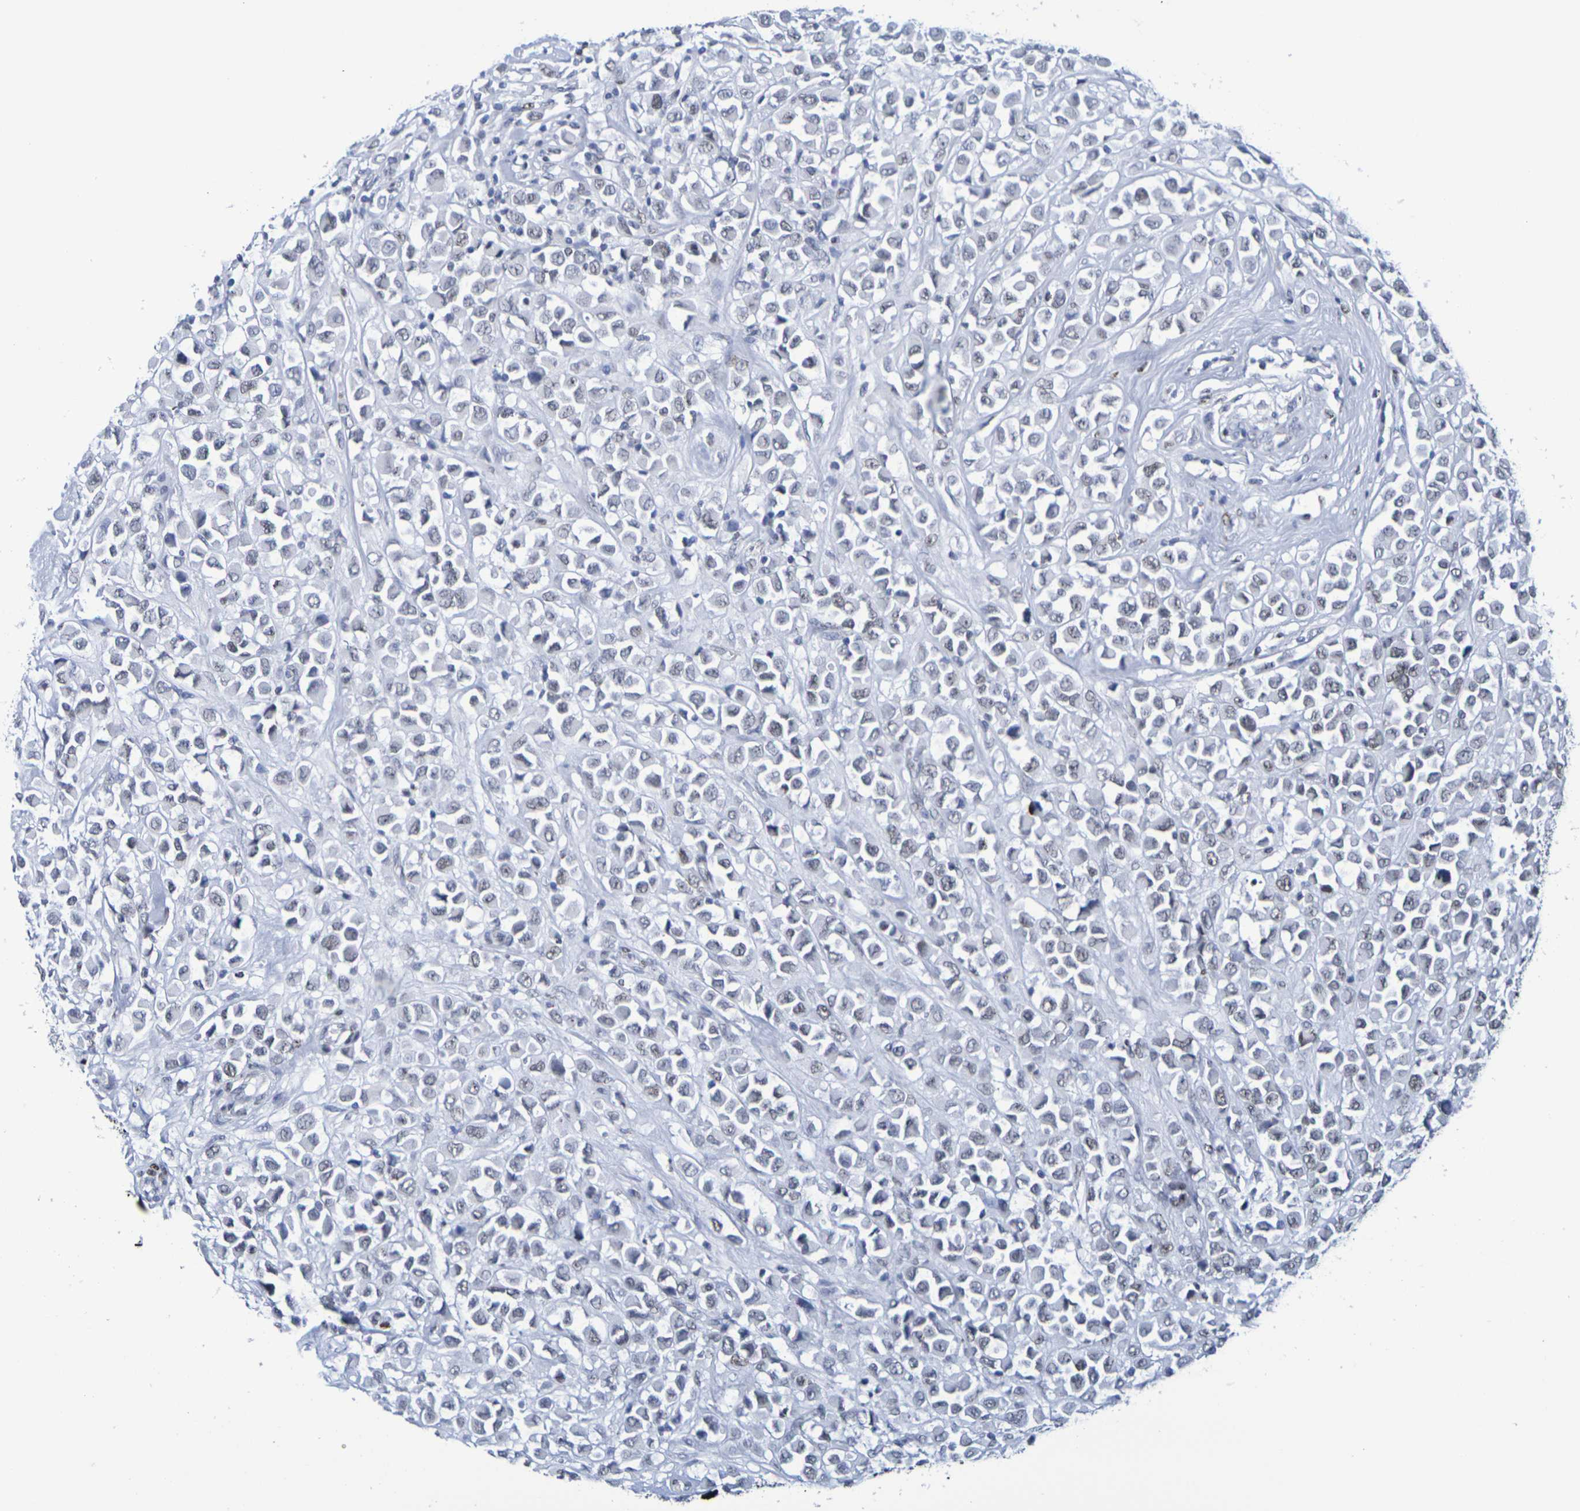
{"staining": {"intensity": "weak", "quantity": "<25%", "location": "nuclear"}, "tissue": "breast cancer", "cell_type": "Tumor cells", "image_type": "cancer", "snomed": [{"axis": "morphology", "description": "Duct carcinoma"}, {"axis": "topography", "description": "Breast"}], "caption": "Immunohistochemistry histopathology image of neoplastic tissue: breast cancer stained with DAB (3,3'-diaminobenzidine) displays no significant protein staining in tumor cells. (Brightfield microscopy of DAB immunohistochemistry at high magnification).", "gene": "H1-5", "patient": {"sex": "female", "age": 61}}